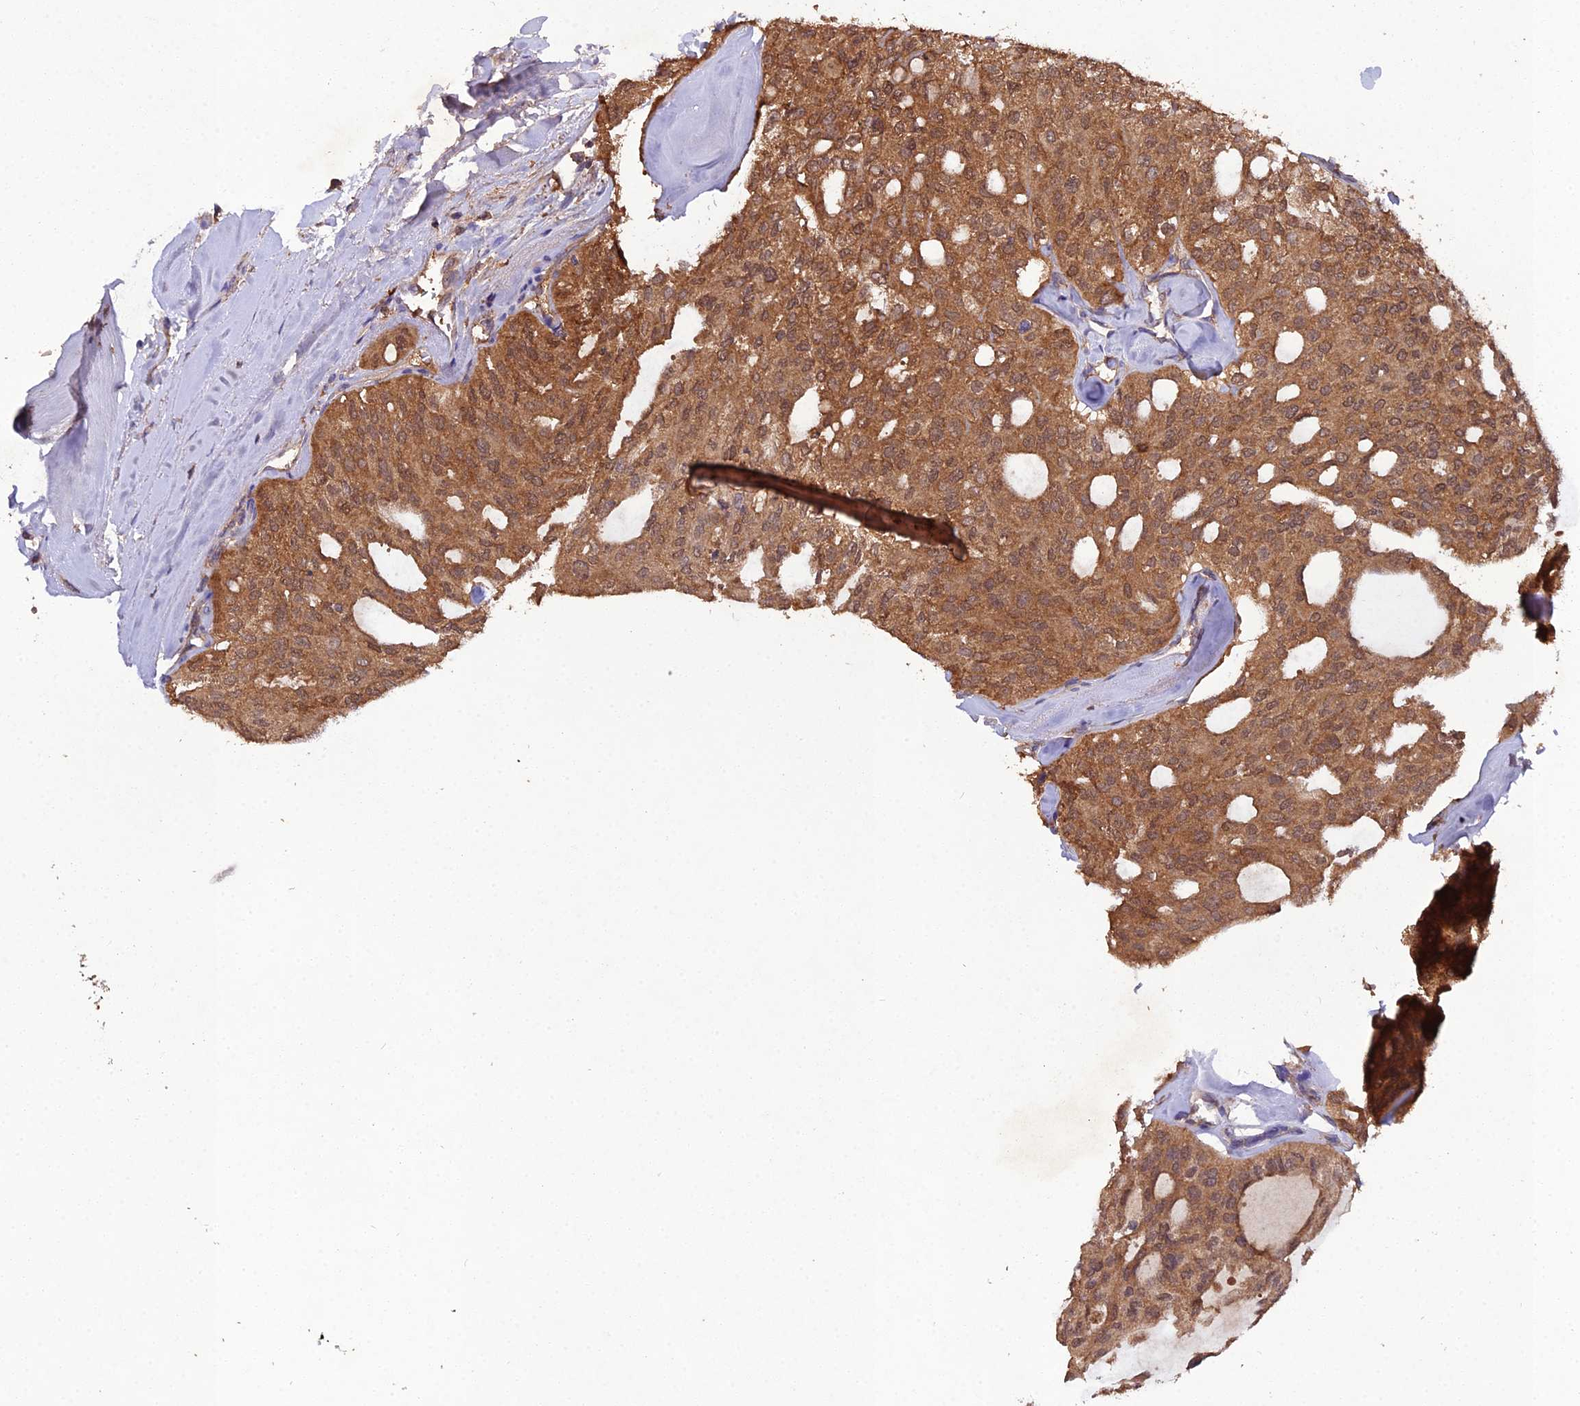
{"staining": {"intensity": "moderate", "quantity": ">75%", "location": "cytoplasmic/membranous"}, "tissue": "thyroid cancer", "cell_type": "Tumor cells", "image_type": "cancer", "snomed": [{"axis": "morphology", "description": "Follicular adenoma carcinoma, NOS"}, {"axis": "topography", "description": "Thyroid gland"}], "caption": "High-power microscopy captured an immunohistochemistry (IHC) photomicrograph of thyroid cancer (follicular adenoma carcinoma), revealing moderate cytoplasmic/membranous staining in approximately >75% of tumor cells.", "gene": "TMEM258", "patient": {"sex": "male", "age": 75}}